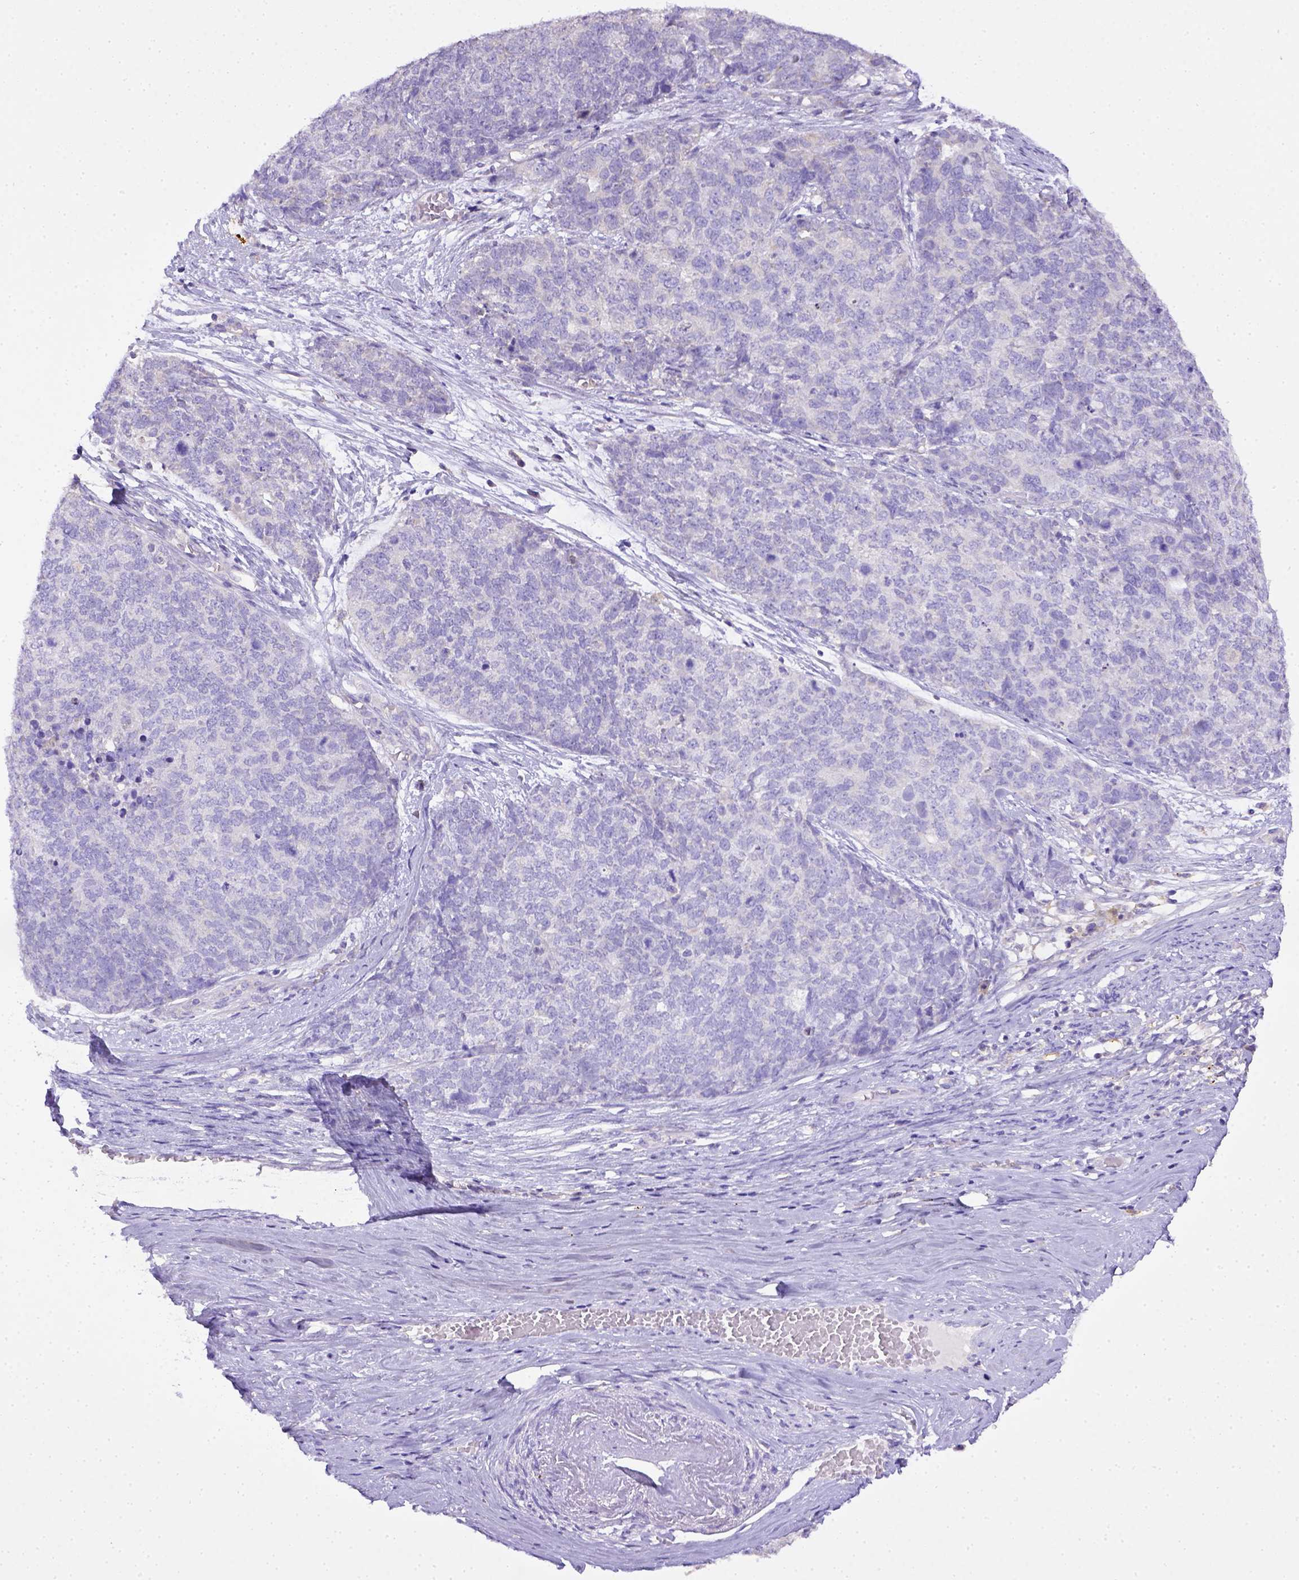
{"staining": {"intensity": "negative", "quantity": "none", "location": "none"}, "tissue": "cervical cancer", "cell_type": "Tumor cells", "image_type": "cancer", "snomed": [{"axis": "morphology", "description": "Squamous cell carcinoma, NOS"}, {"axis": "topography", "description": "Cervix"}], "caption": "Immunohistochemistry (IHC) image of cervical squamous cell carcinoma stained for a protein (brown), which displays no positivity in tumor cells. (DAB immunohistochemistry (IHC), high magnification).", "gene": "CD40", "patient": {"sex": "female", "age": 63}}